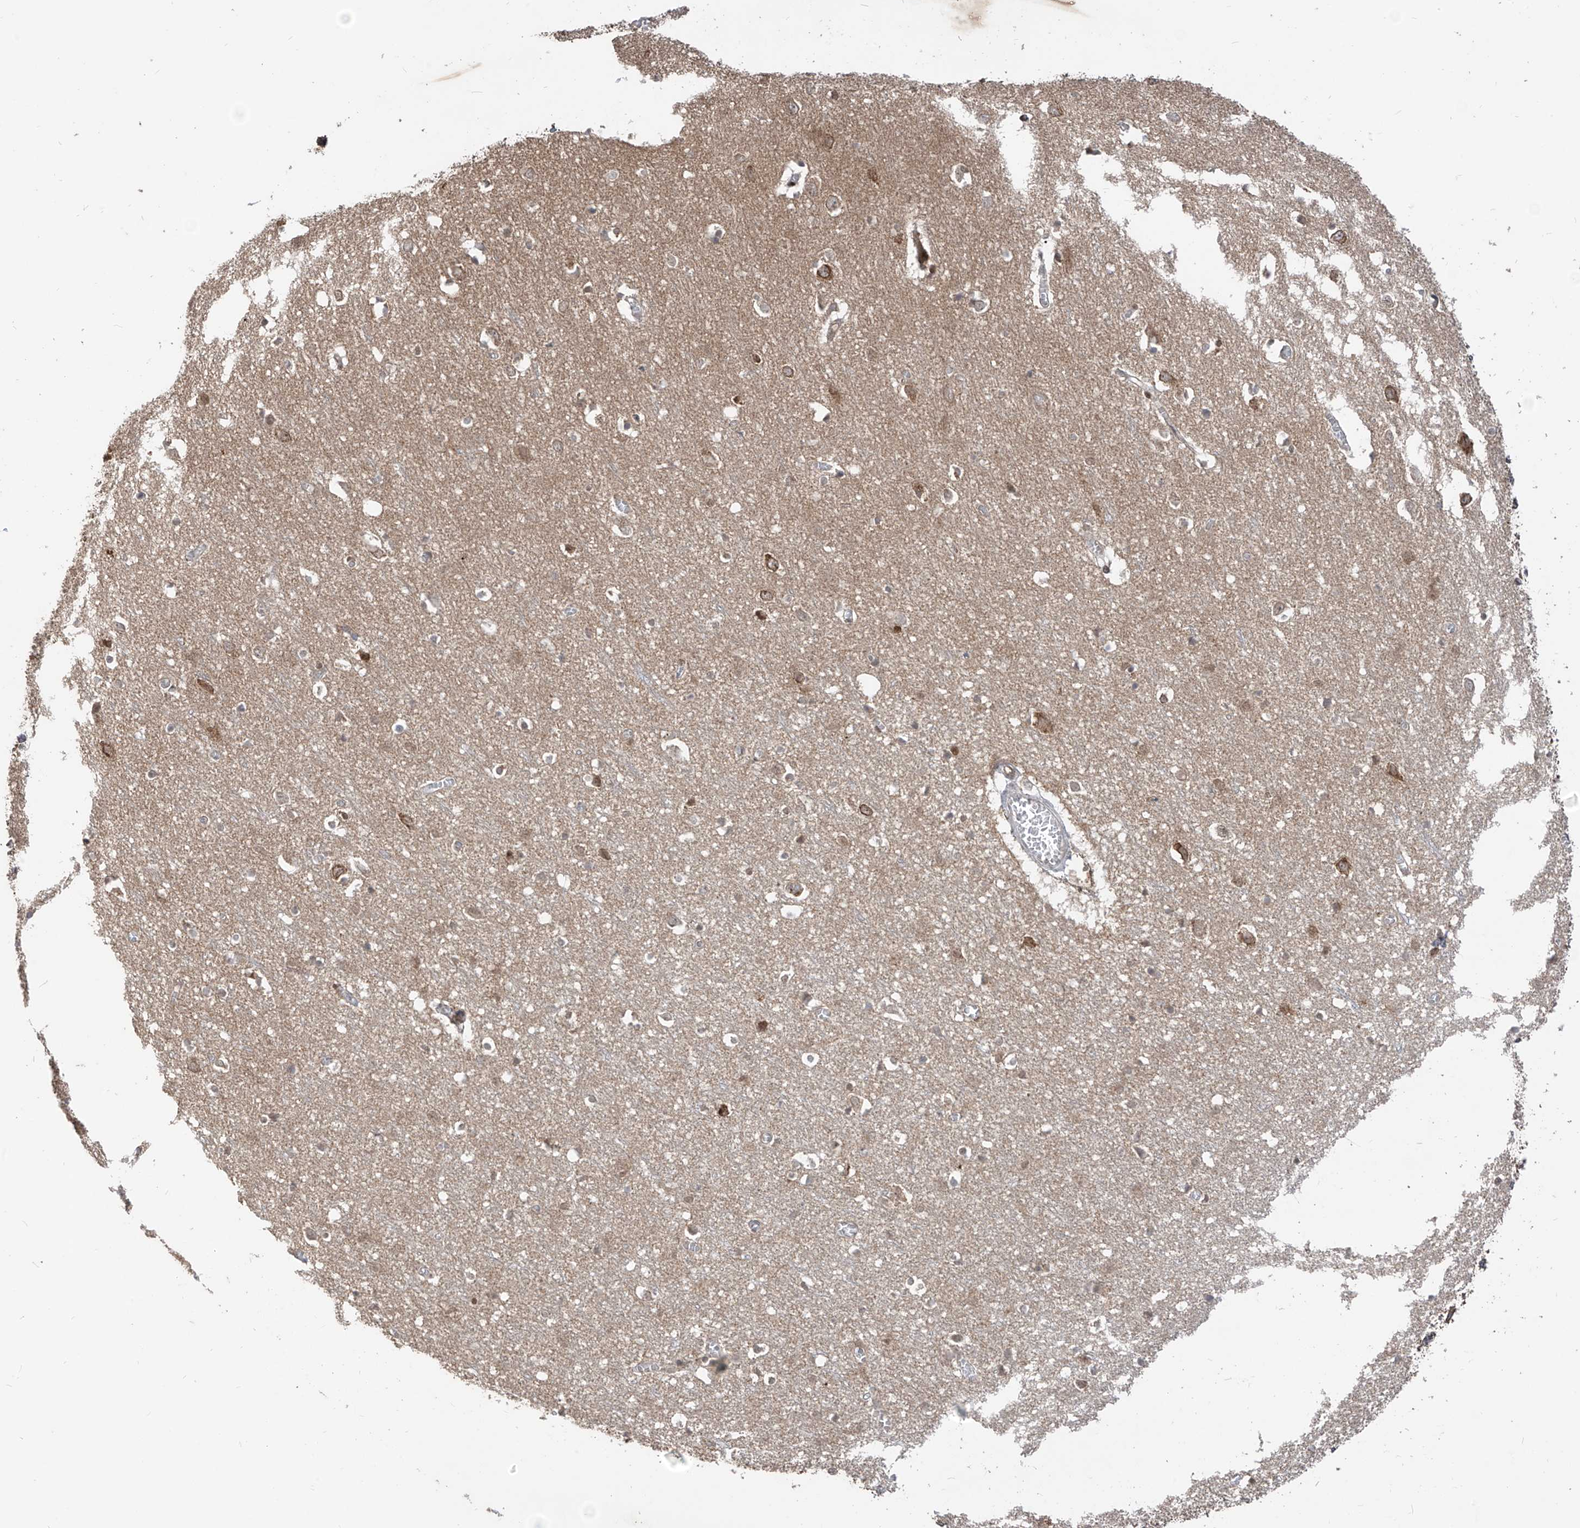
{"staining": {"intensity": "negative", "quantity": "none", "location": "none"}, "tissue": "cerebral cortex", "cell_type": "Endothelial cells", "image_type": "normal", "snomed": [{"axis": "morphology", "description": "Normal tissue, NOS"}, {"axis": "topography", "description": "Cerebral cortex"}], "caption": "Immunohistochemistry (IHC) photomicrograph of benign cerebral cortex: human cerebral cortex stained with DAB reveals no significant protein expression in endothelial cells. The staining is performed using DAB (3,3'-diaminobenzidine) brown chromogen with nuclei counter-stained in using hematoxylin.", "gene": "MTUS2", "patient": {"sex": "female", "age": 64}}